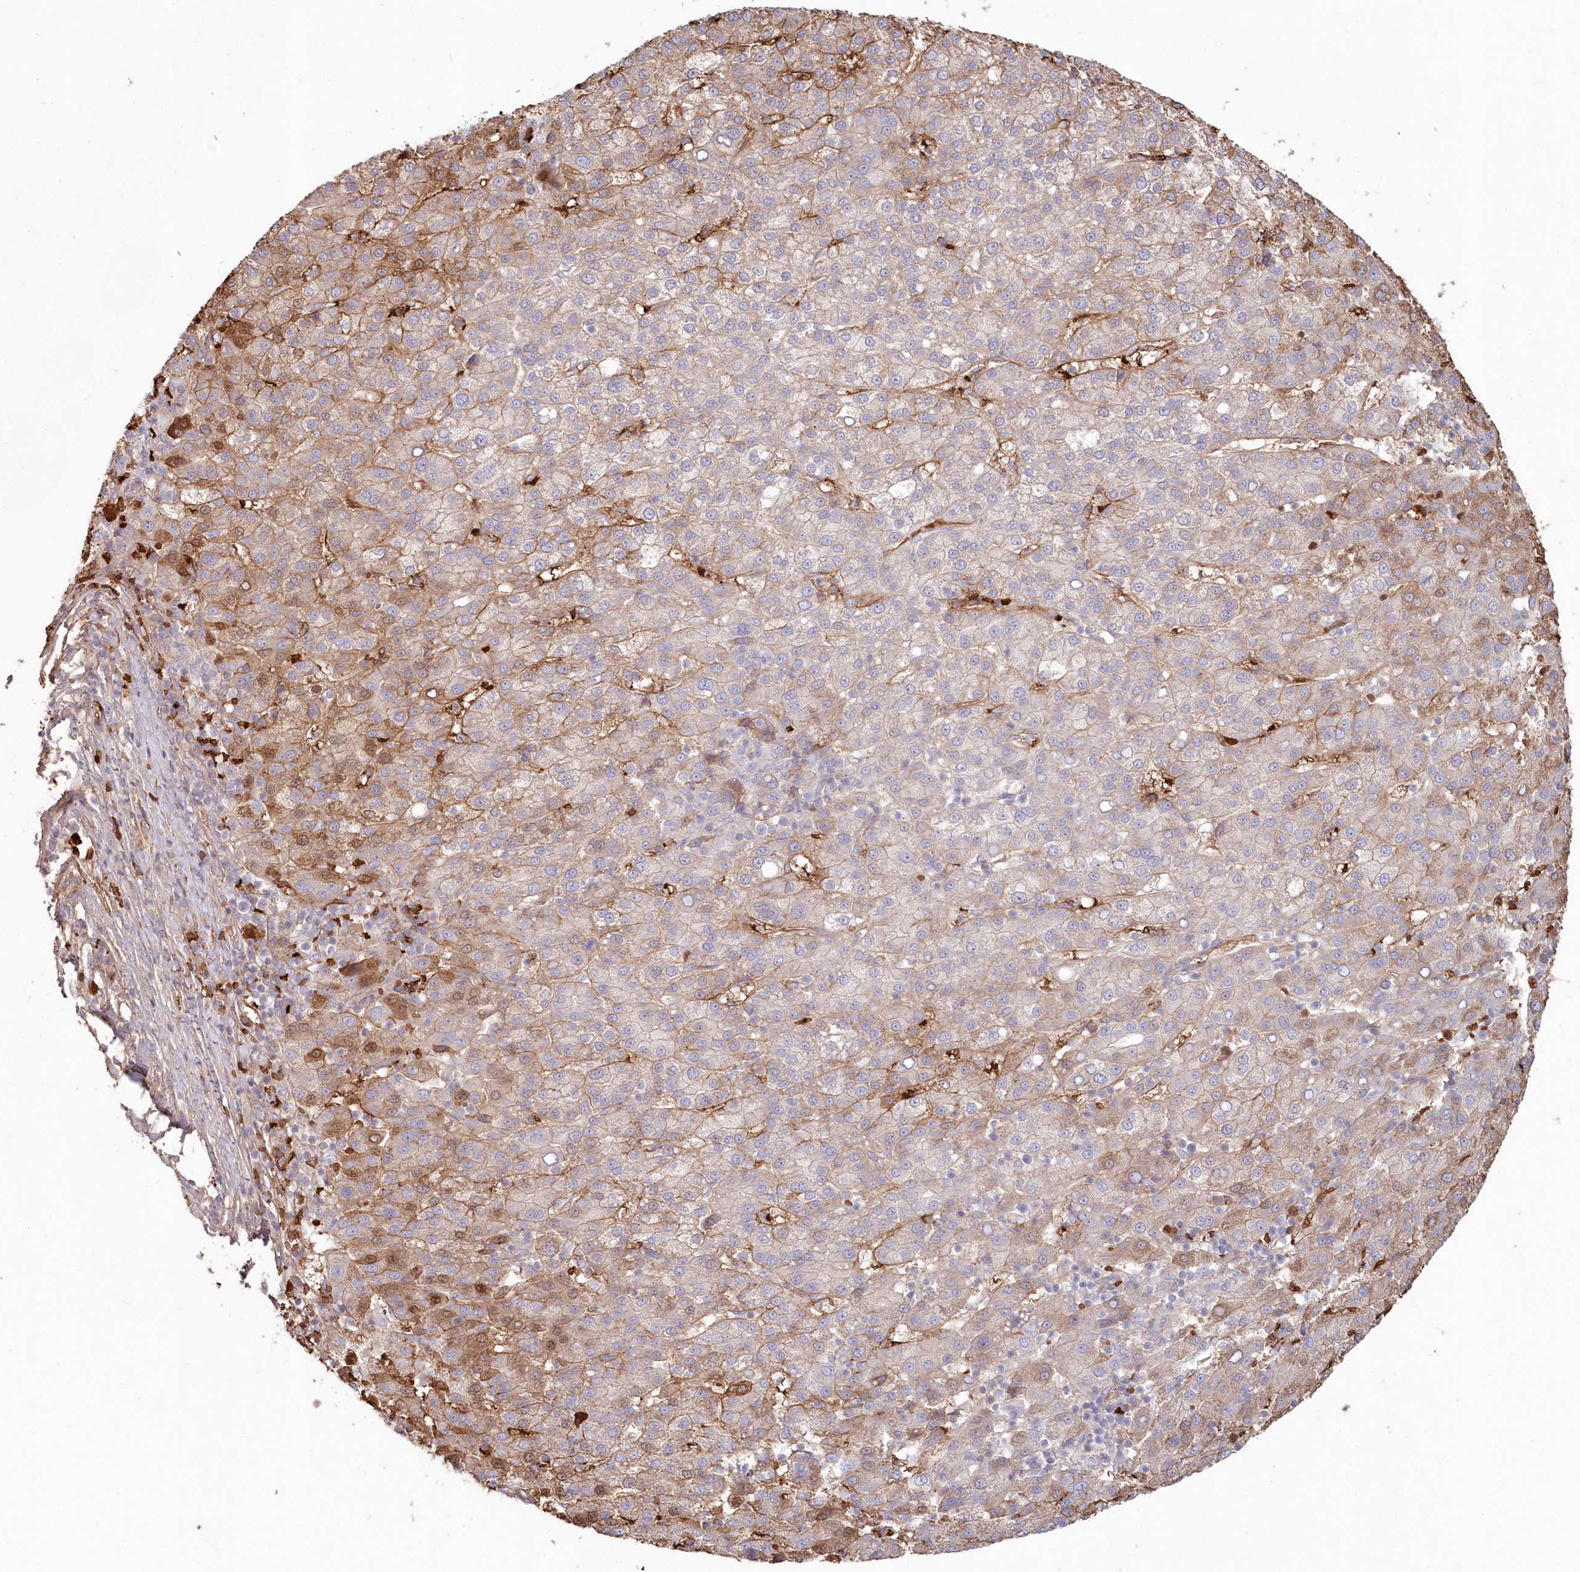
{"staining": {"intensity": "moderate", "quantity": "<25%", "location": "cytoplasmic/membranous,nuclear"}, "tissue": "liver cancer", "cell_type": "Tumor cells", "image_type": "cancer", "snomed": [{"axis": "morphology", "description": "Carcinoma, Hepatocellular, NOS"}, {"axis": "topography", "description": "Liver"}], "caption": "The immunohistochemical stain labels moderate cytoplasmic/membranous and nuclear expression in tumor cells of hepatocellular carcinoma (liver) tissue.", "gene": "SERINC1", "patient": {"sex": "female", "age": 58}}